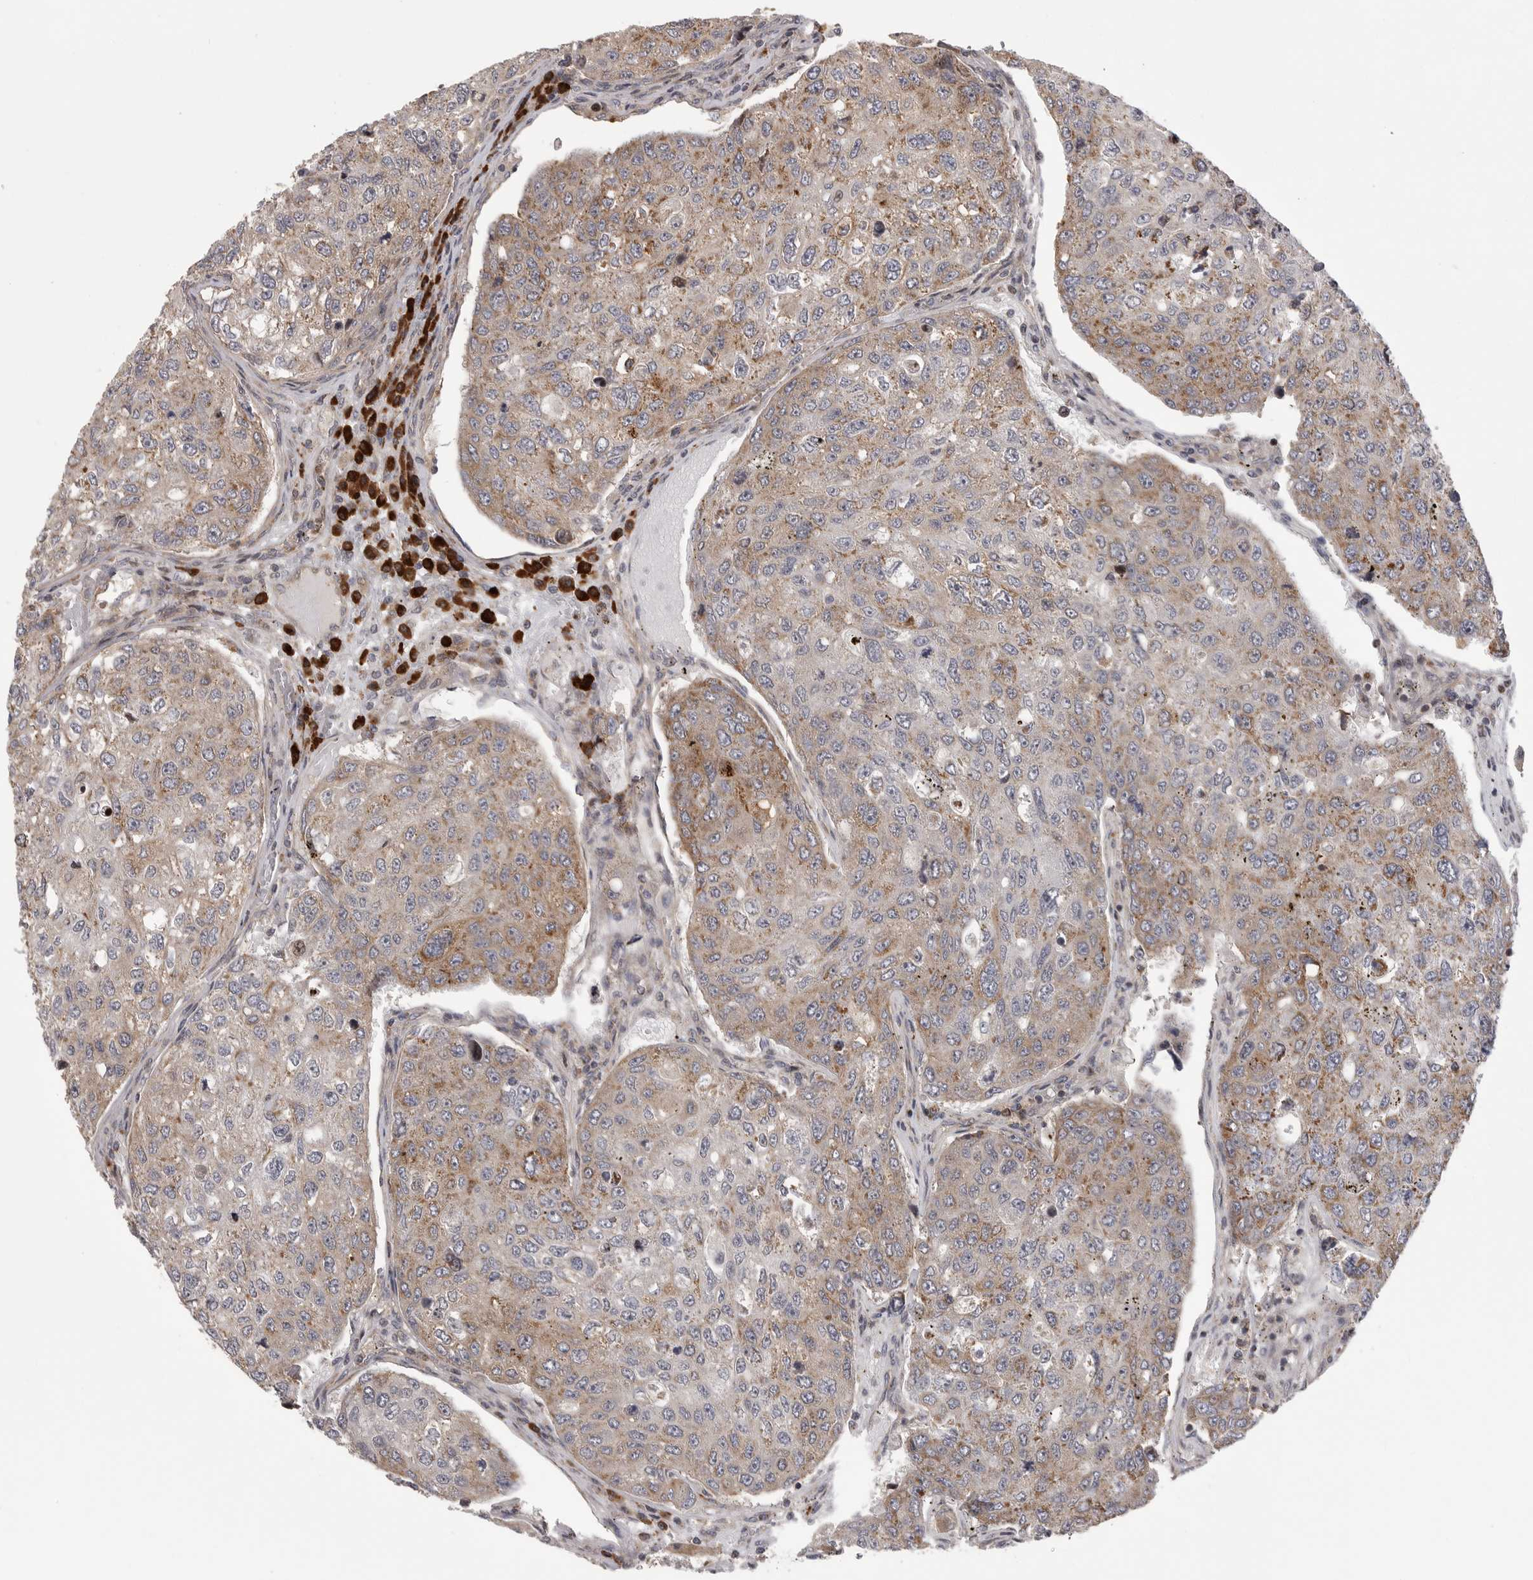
{"staining": {"intensity": "moderate", "quantity": "25%-75%", "location": "cytoplasmic/membranous"}, "tissue": "urothelial cancer", "cell_type": "Tumor cells", "image_type": "cancer", "snomed": [{"axis": "morphology", "description": "Urothelial carcinoma, High grade"}, {"axis": "topography", "description": "Lymph node"}, {"axis": "topography", "description": "Urinary bladder"}], "caption": "Brown immunohistochemical staining in urothelial carcinoma (high-grade) exhibits moderate cytoplasmic/membranous staining in approximately 25%-75% of tumor cells.", "gene": "OXR1", "patient": {"sex": "male", "age": 51}}